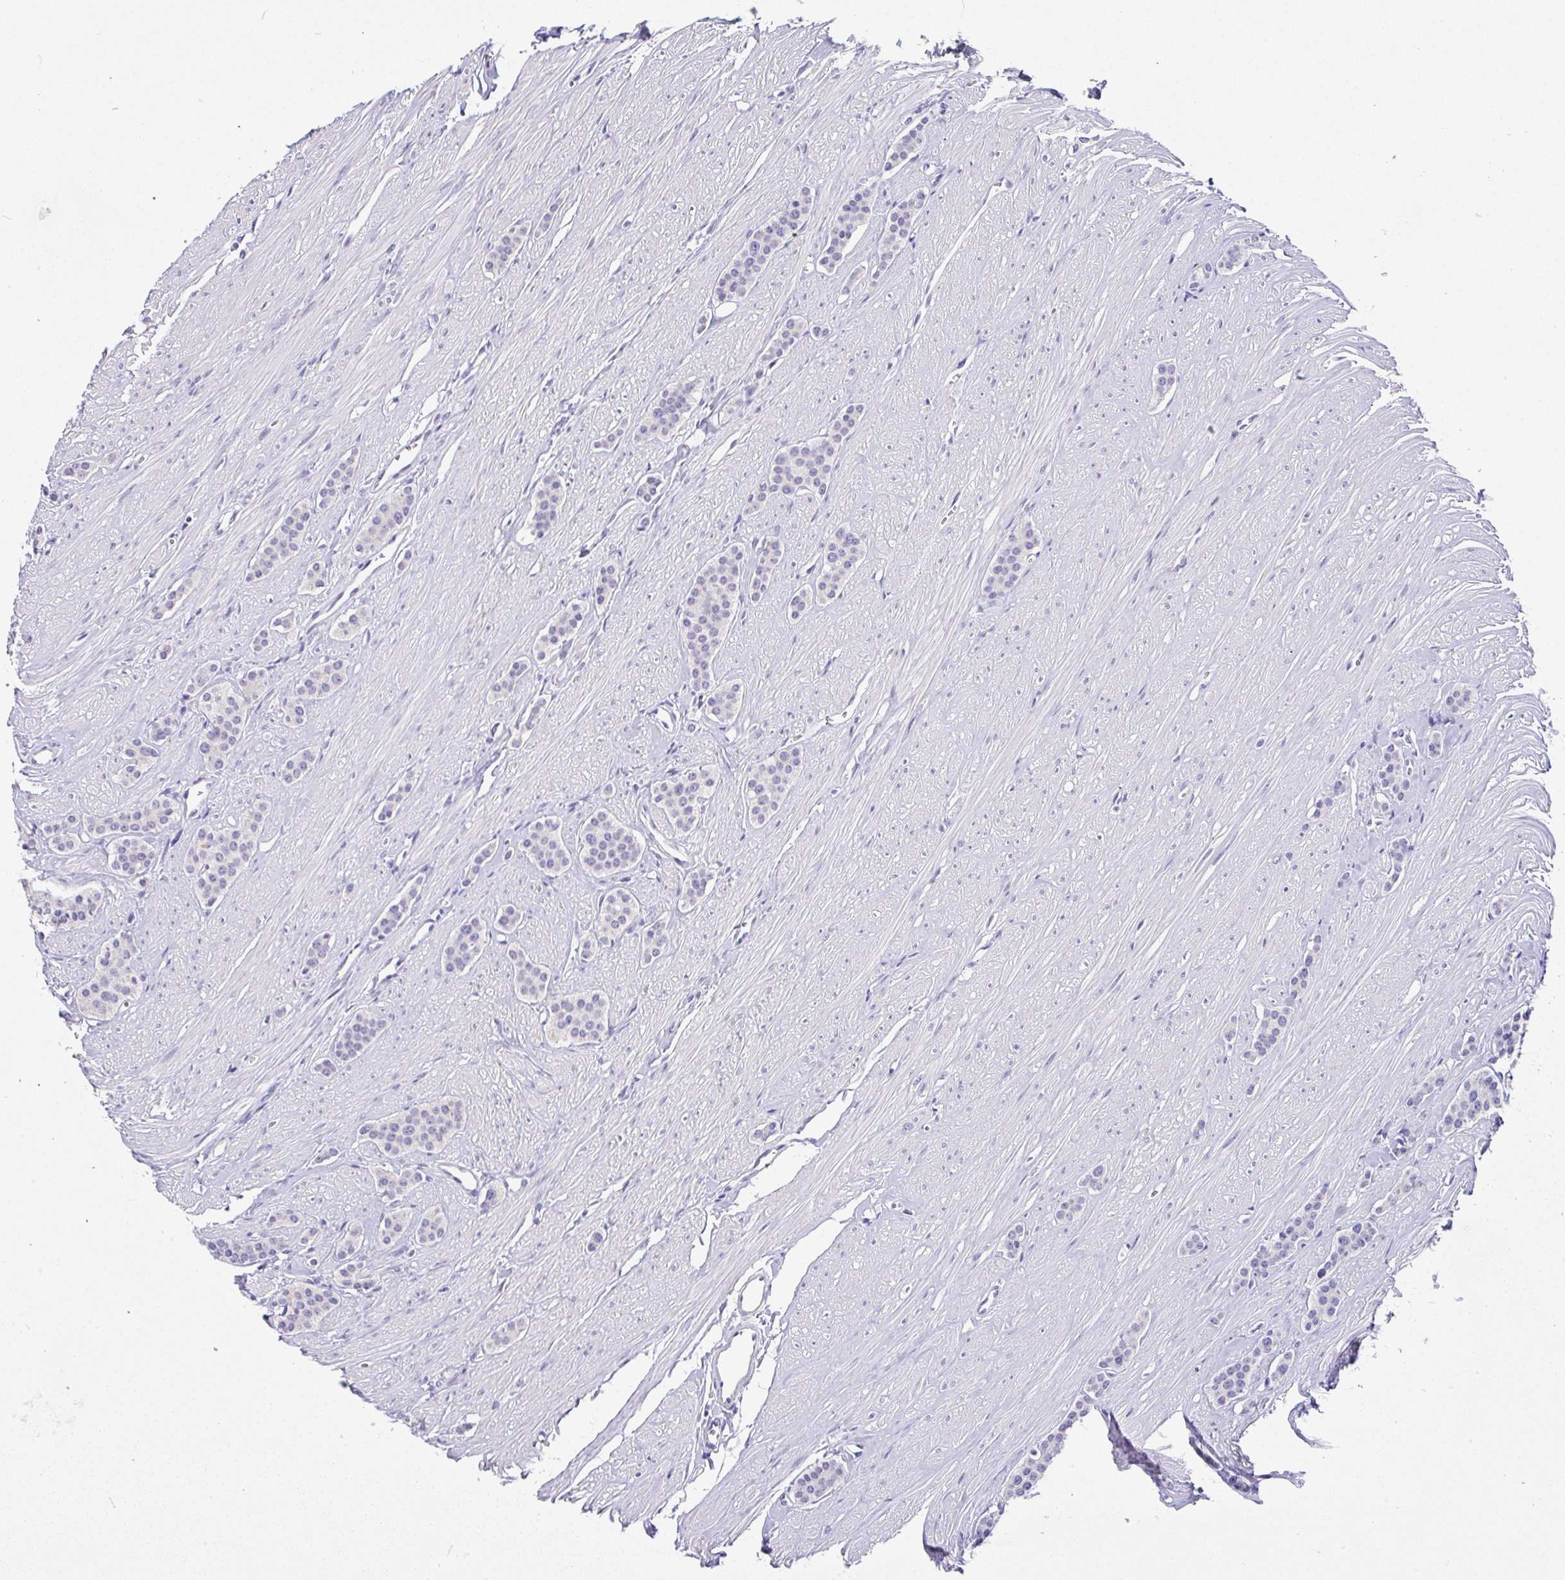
{"staining": {"intensity": "negative", "quantity": "none", "location": "none"}, "tissue": "carcinoid", "cell_type": "Tumor cells", "image_type": "cancer", "snomed": [{"axis": "morphology", "description": "Carcinoid, malignant, NOS"}, {"axis": "topography", "description": "Small intestine"}], "caption": "This is an immunohistochemistry (IHC) histopathology image of human carcinoid (malignant). There is no staining in tumor cells.", "gene": "SERPINE3", "patient": {"sex": "male", "age": 60}}